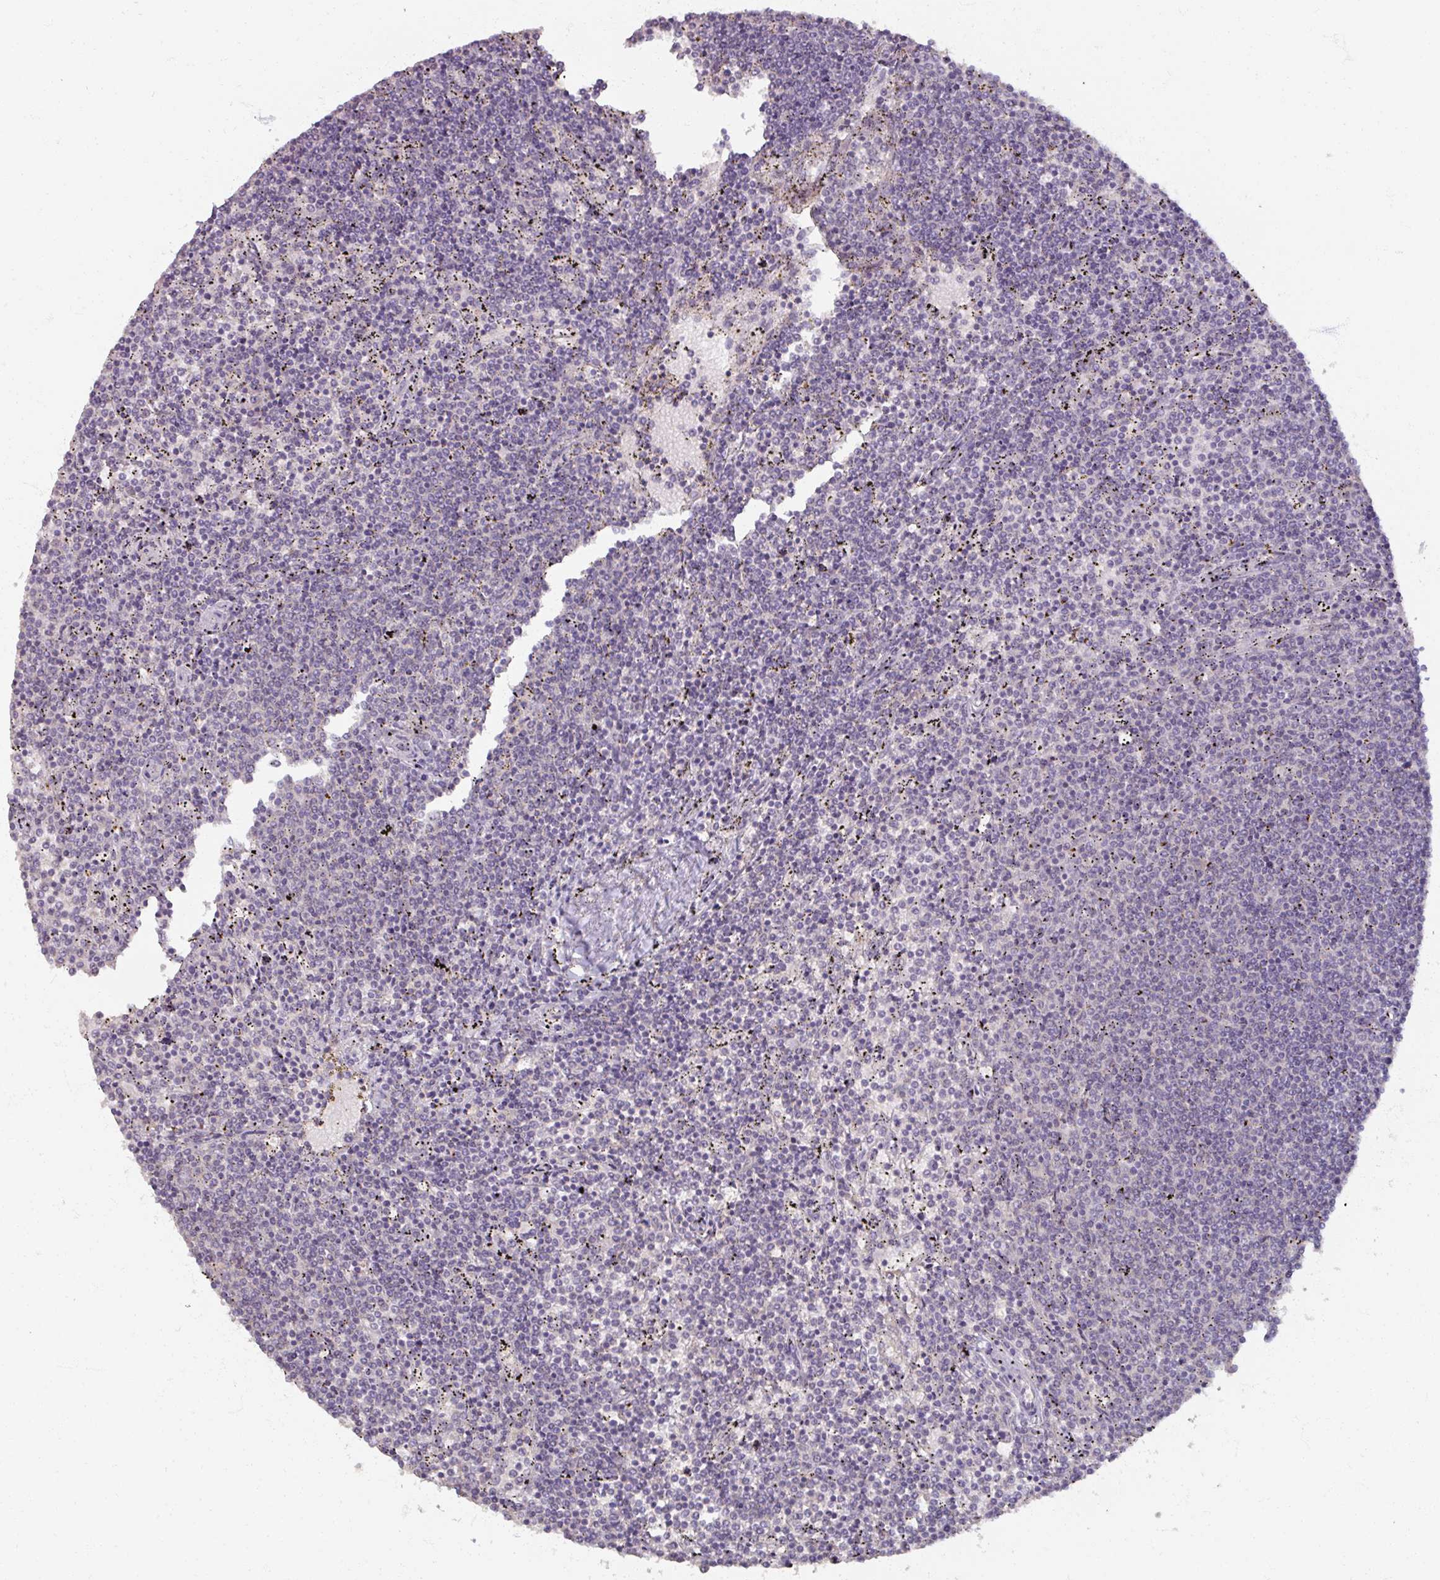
{"staining": {"intensity": "negative", "quantity": "none", "location": "none"}, "tissue": "lymphoma", "cell_type": "Tumor cells", "image_type": "cancer", "snomed": [{"axis": "morphology", "description": "Malignant lymphoma, non-Hodgkin's type, Low grade"}, {"axis": "topography", "description": "Spleen"}], "caption": "An immunohistochemistry micrograph of malignant lymphoma, non-Hodgkin's type (low-grade) is shown. There is no staining in tumor cells of malignant lymphoma, non-Hodgkin's type (low-grade).", "gene": "SOX11", "patient": {"sex": "female", "age": 50}}